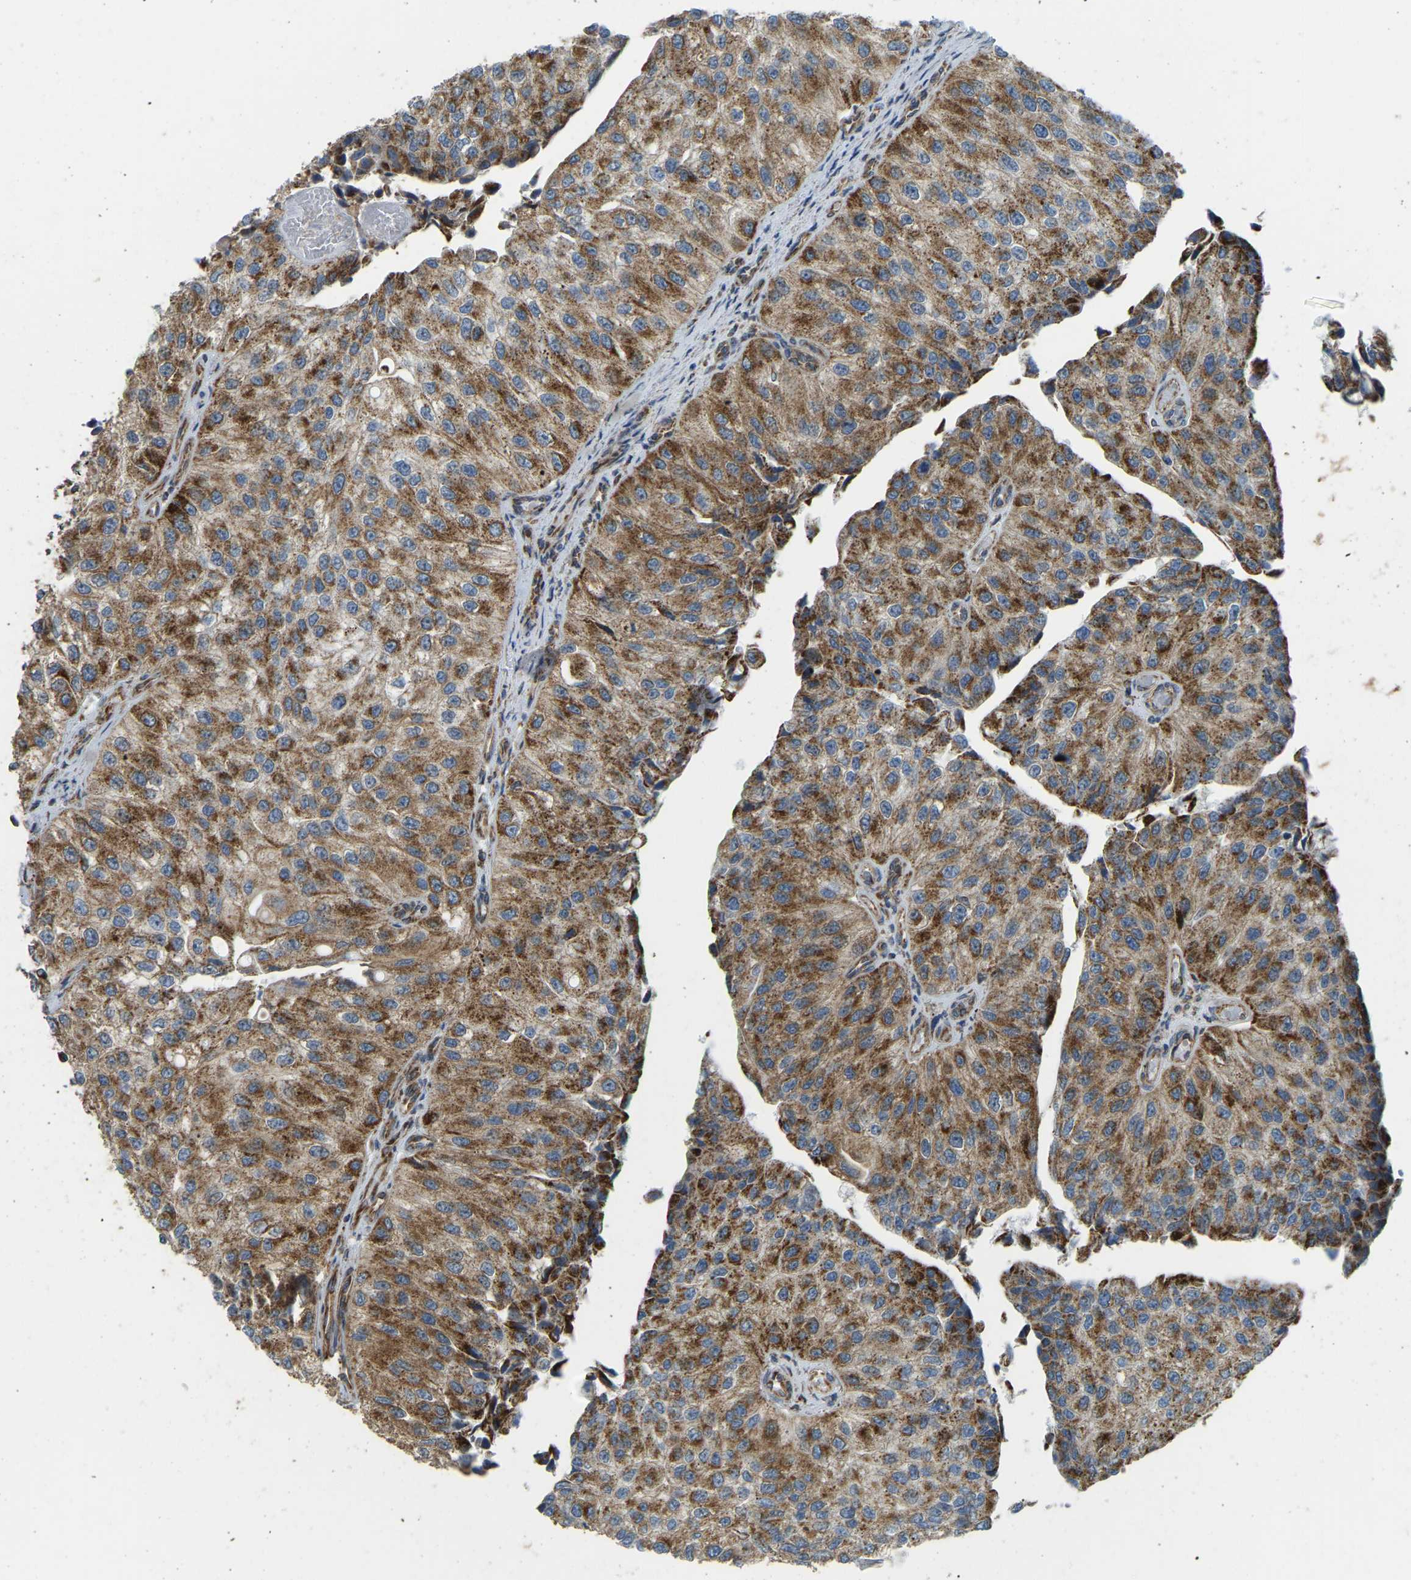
{"staining": {"intensity": "moderate", "quantity": ">75%", "location": "cytoplasmic/membranous"}, "tissue": "urothelial cancer", "cell_type": "Tumor cells", "image_type": "cancer", "snomed": [{"axis": "morphology", "description": "Urothelial carcinoma, High grade"}, {"axis": "topography", "description": "Kidney"}, {"axis": "topography", "description": "Urinary bladder"}], "caption": "The micrograph exhibits a brown stain indicating the presence of a protein in the cytoplasmic/membranous of tumor cells in urothelial cancer.", "gene": "PSMD7", "patient": {"sex": "male", "age": 77}}